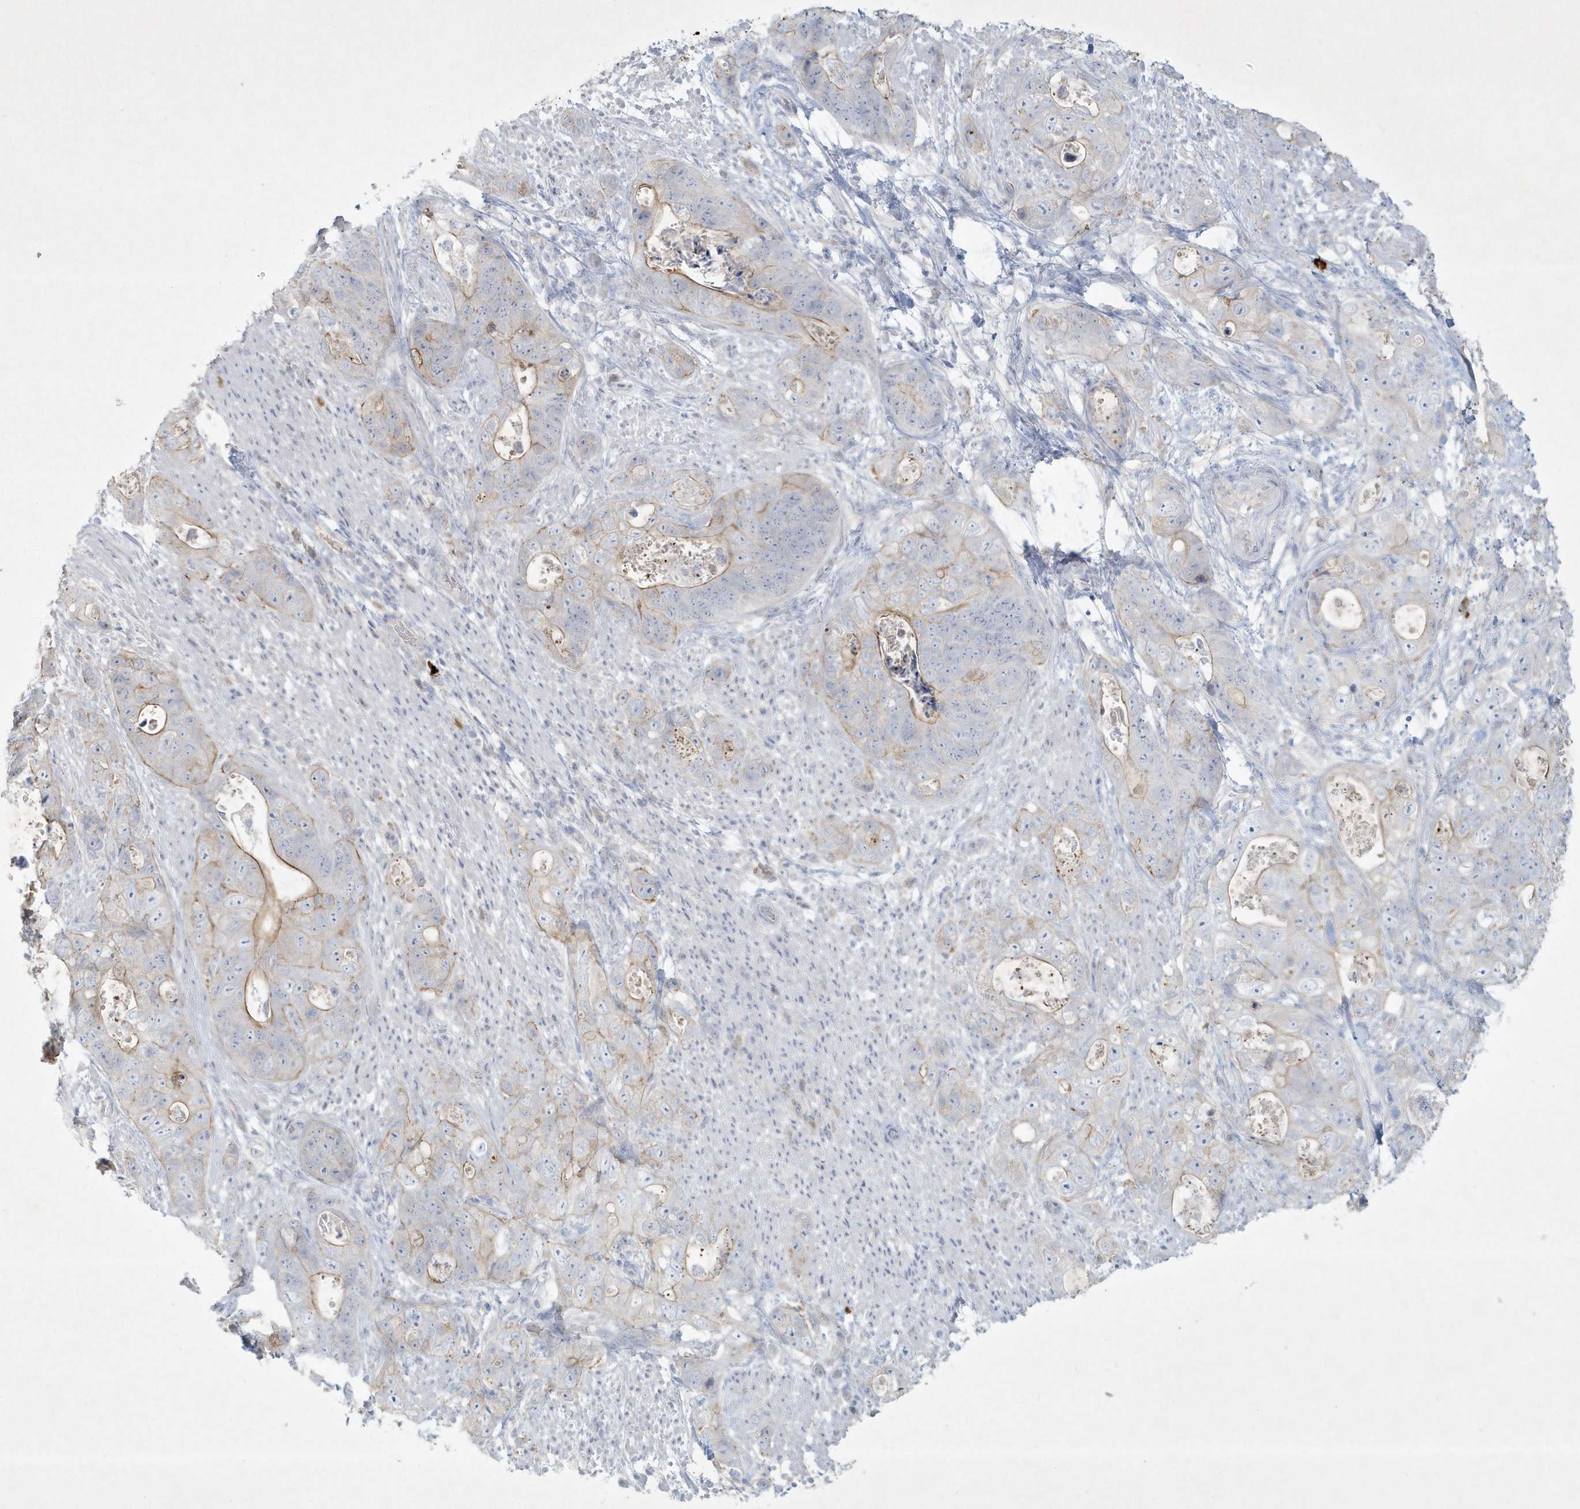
{"staining": {"intensity": "moderate", "quantity": "<25%", "location": "cytoplasmic/membranous"}, "tissue": "stomach cancer", "cell_type": "Tumor cells", "image_type": "cancer", "snomed": [{"axis": "morphology", "description": "Adenocarcinoma, NOS"}, {"axis": "topography", "description": "Stomach"}], "caption": "Stomach cancer (adenocarcinoma) tissue exhibits moderate cytoplasmic/membranous staining in about <25% of tumor cells", "gene": "CCDC24", "patient": {"sex": "female", "age": 89}}